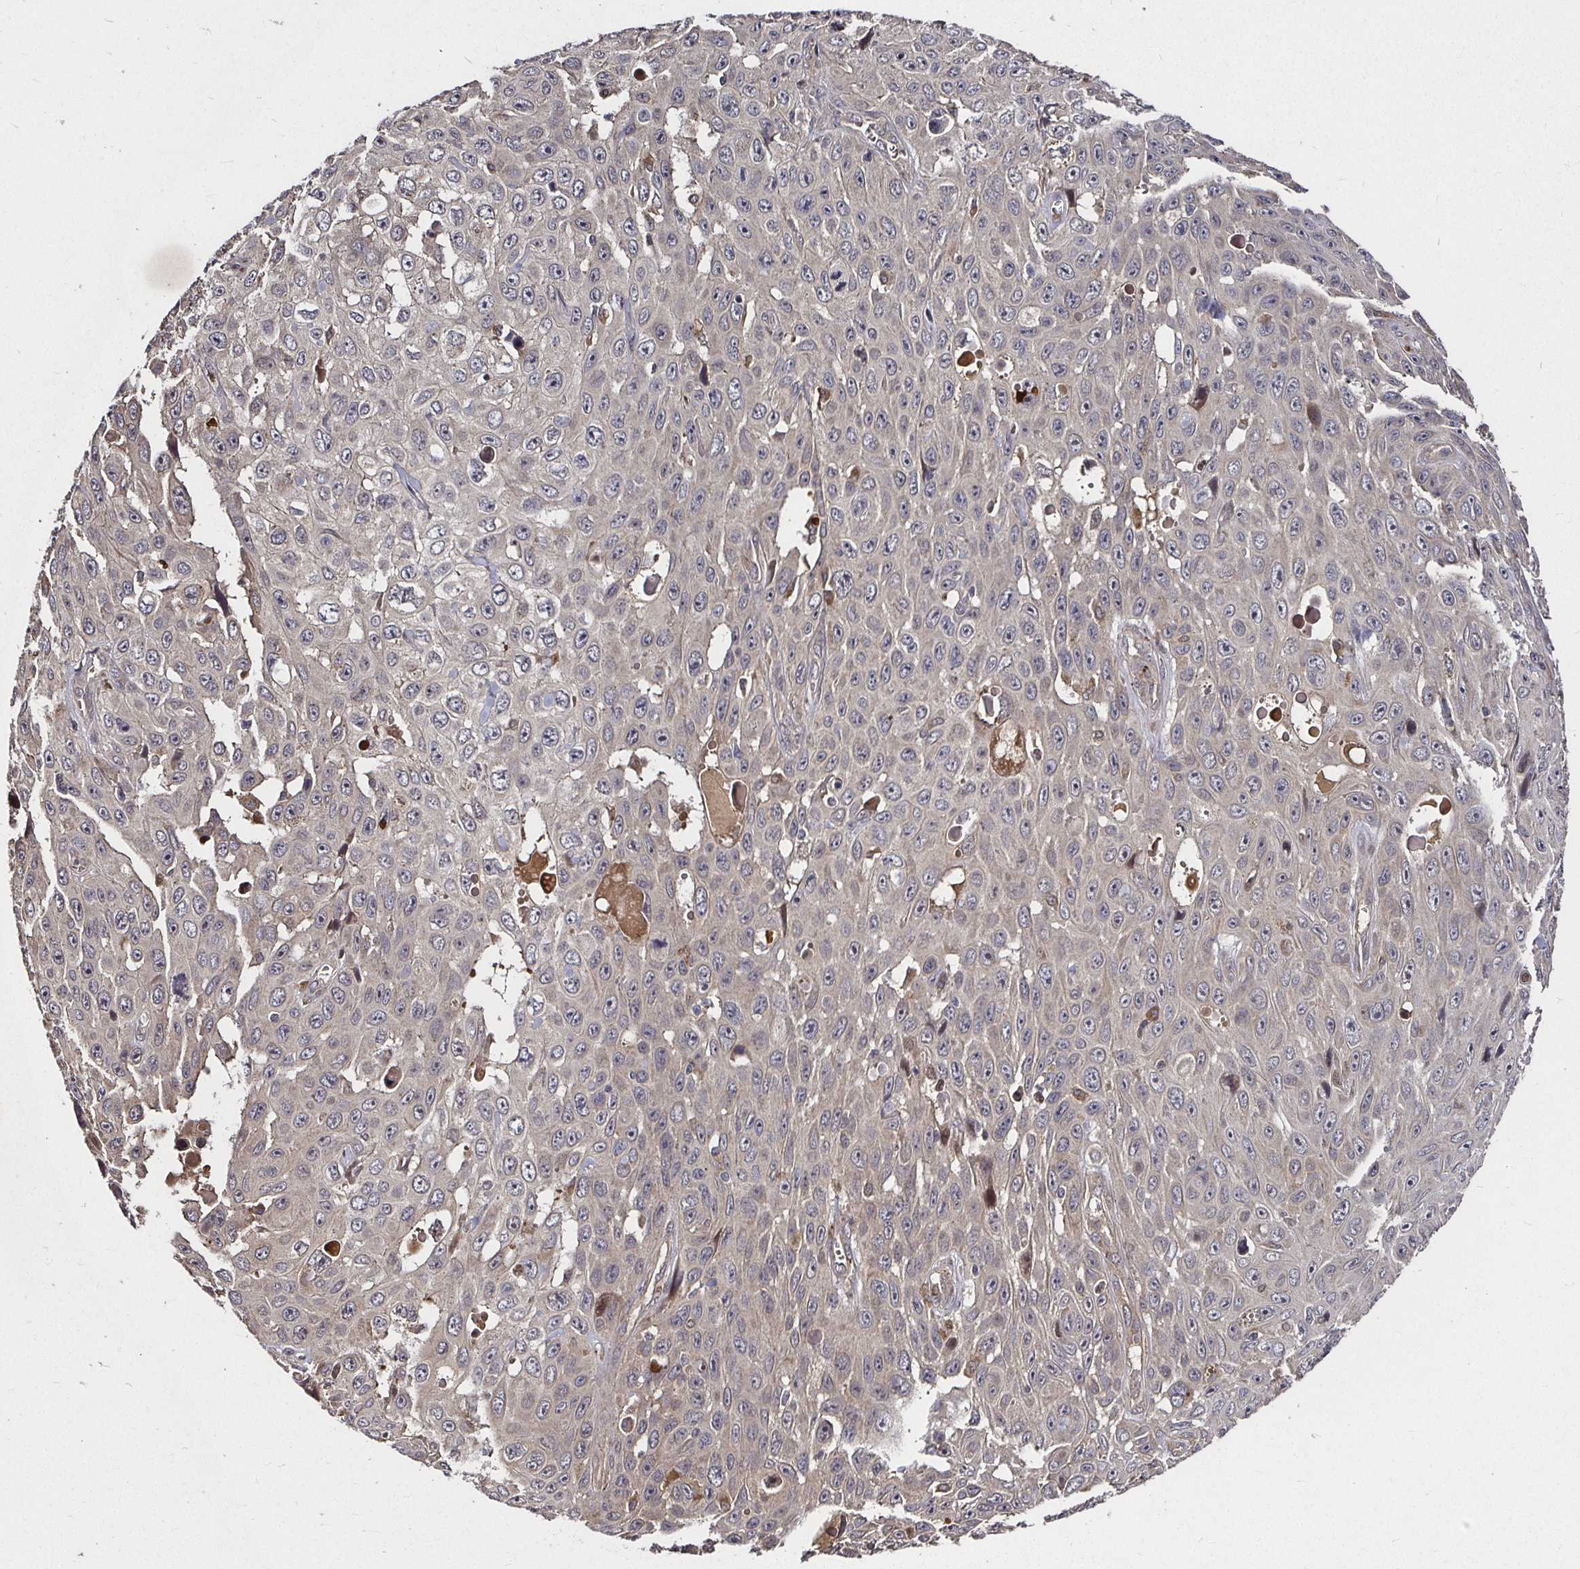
{"staining": {"intensity": "negative", "quantity": "none", "location": "none"}, "tissue": "skin cancer", "cell_type": "Tumor cells", "image_type": "cancer", "snomed": [{"axis": "morphology", "description": "Squamous cell carcinoma, NOS"}, {"axis": "topography", "description": "Skin"}], "caption": "Skin cancer was stained to show a protein in brown. There is no significant positivity in tumor cells. (Brightfield microscopy of DAB (3,3'-diaminobenzidine) immunohistochemistry at high magnification).", "gene": "SMYD3", "patient": {"sex": "male", "age": 82}}